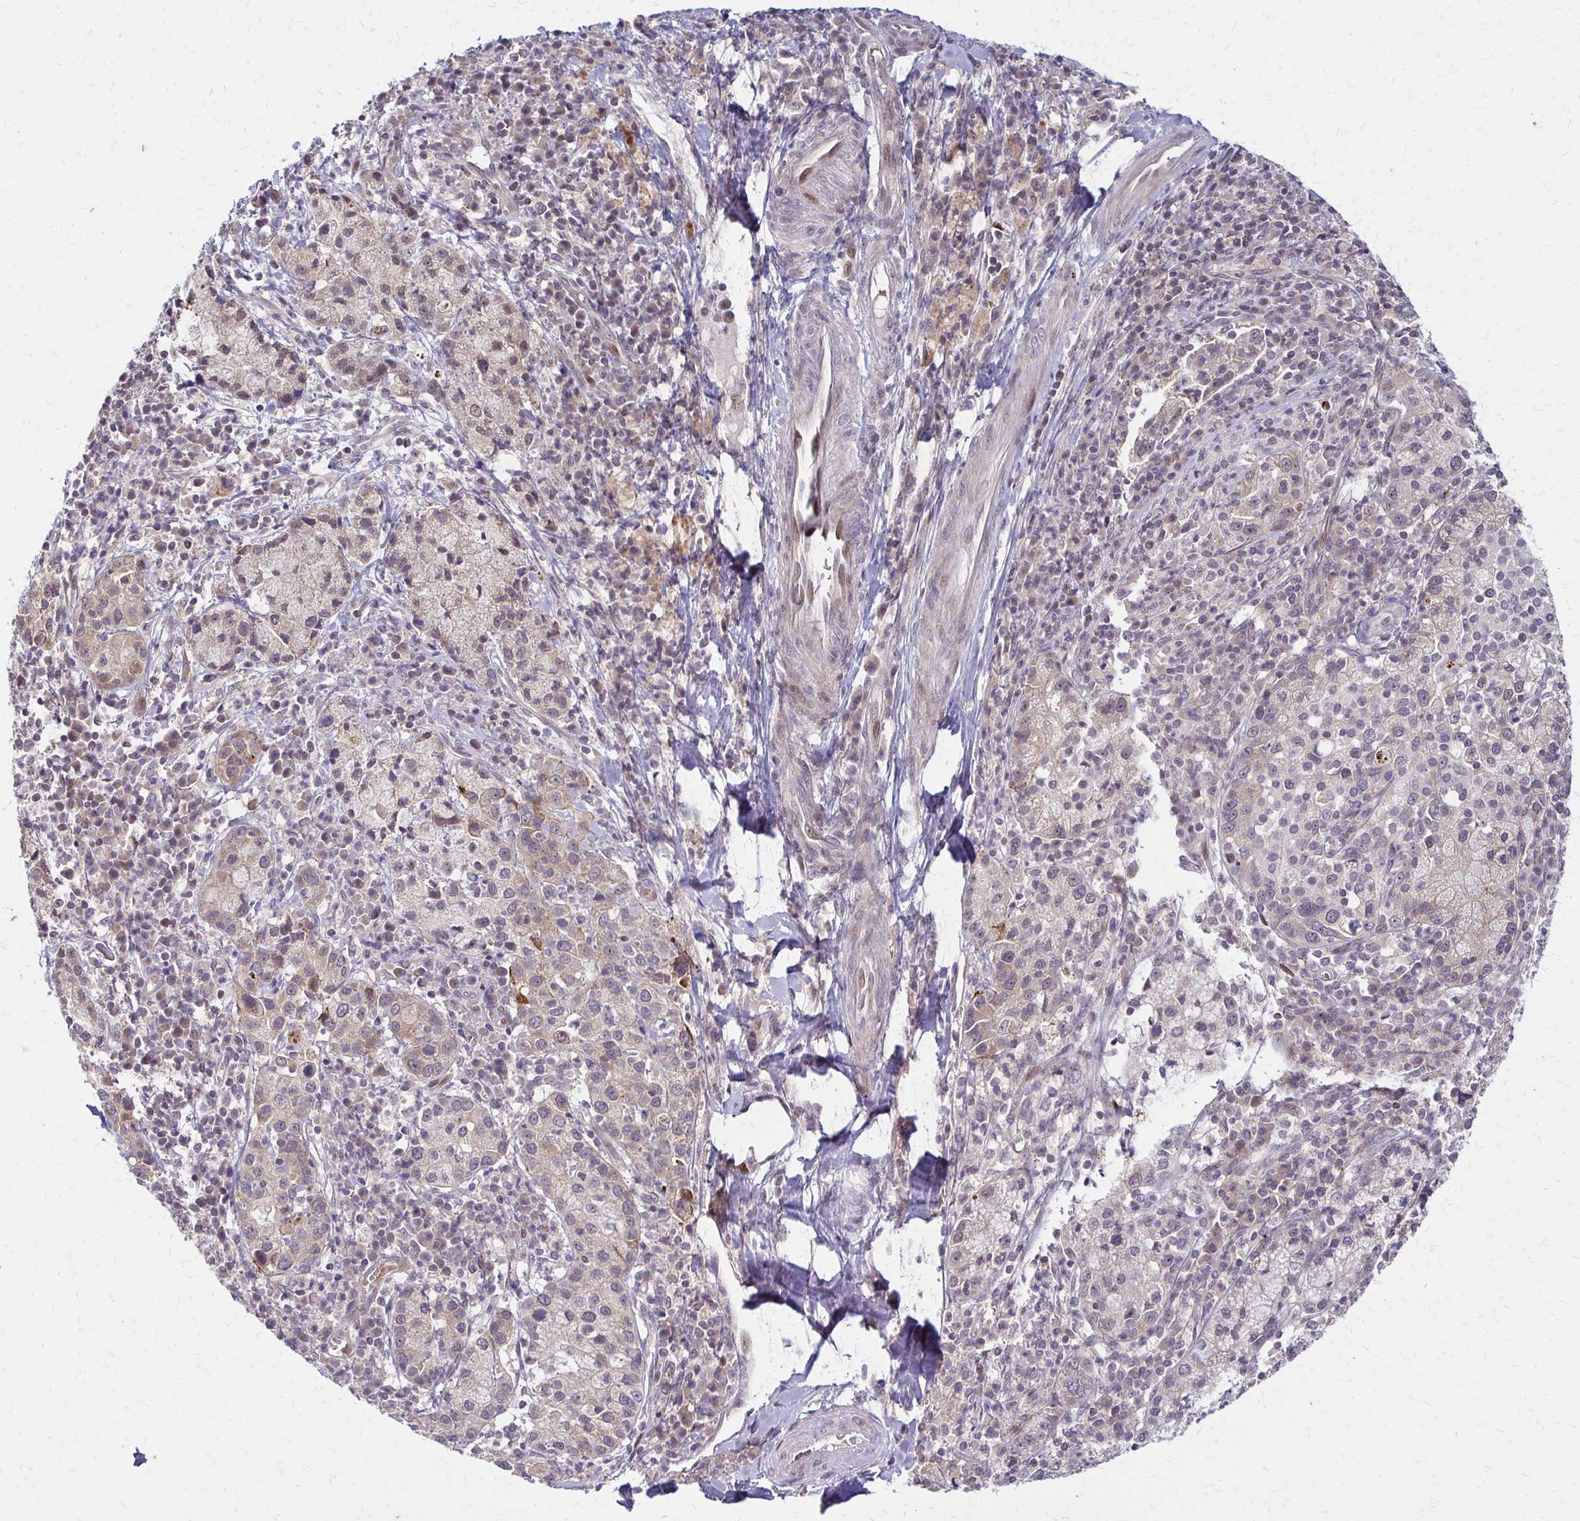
{"staining": {"intensity": "weak", "quantity": "25%-75%", "location": "cytoplasmic/membranous"}, "tissue": "cervical cancer", "cell_type": "Tumor cells", "image_type": "cancer", "snomed": [{"axis": "morphology", "description": "Normal tissue, NOS"}, {"axis": "morphology", "description": "Adenocarcinoma, NOS"}, {"axis": "topography", "description": "Cervix"}], "caption": "Immunohistochemistry (IHC) photomicrograph of neoplastic tissue: human cervical cancer stained using immunohistochemistry (IHC) shows low levels of weak protein expression localized specifically in the cytoplasmic/membranous of tumor cells, appearing as a cytoplasmic/membranous brown color.", "gene": "TRIR", "patient": {"sex": "female", "age": 44}}